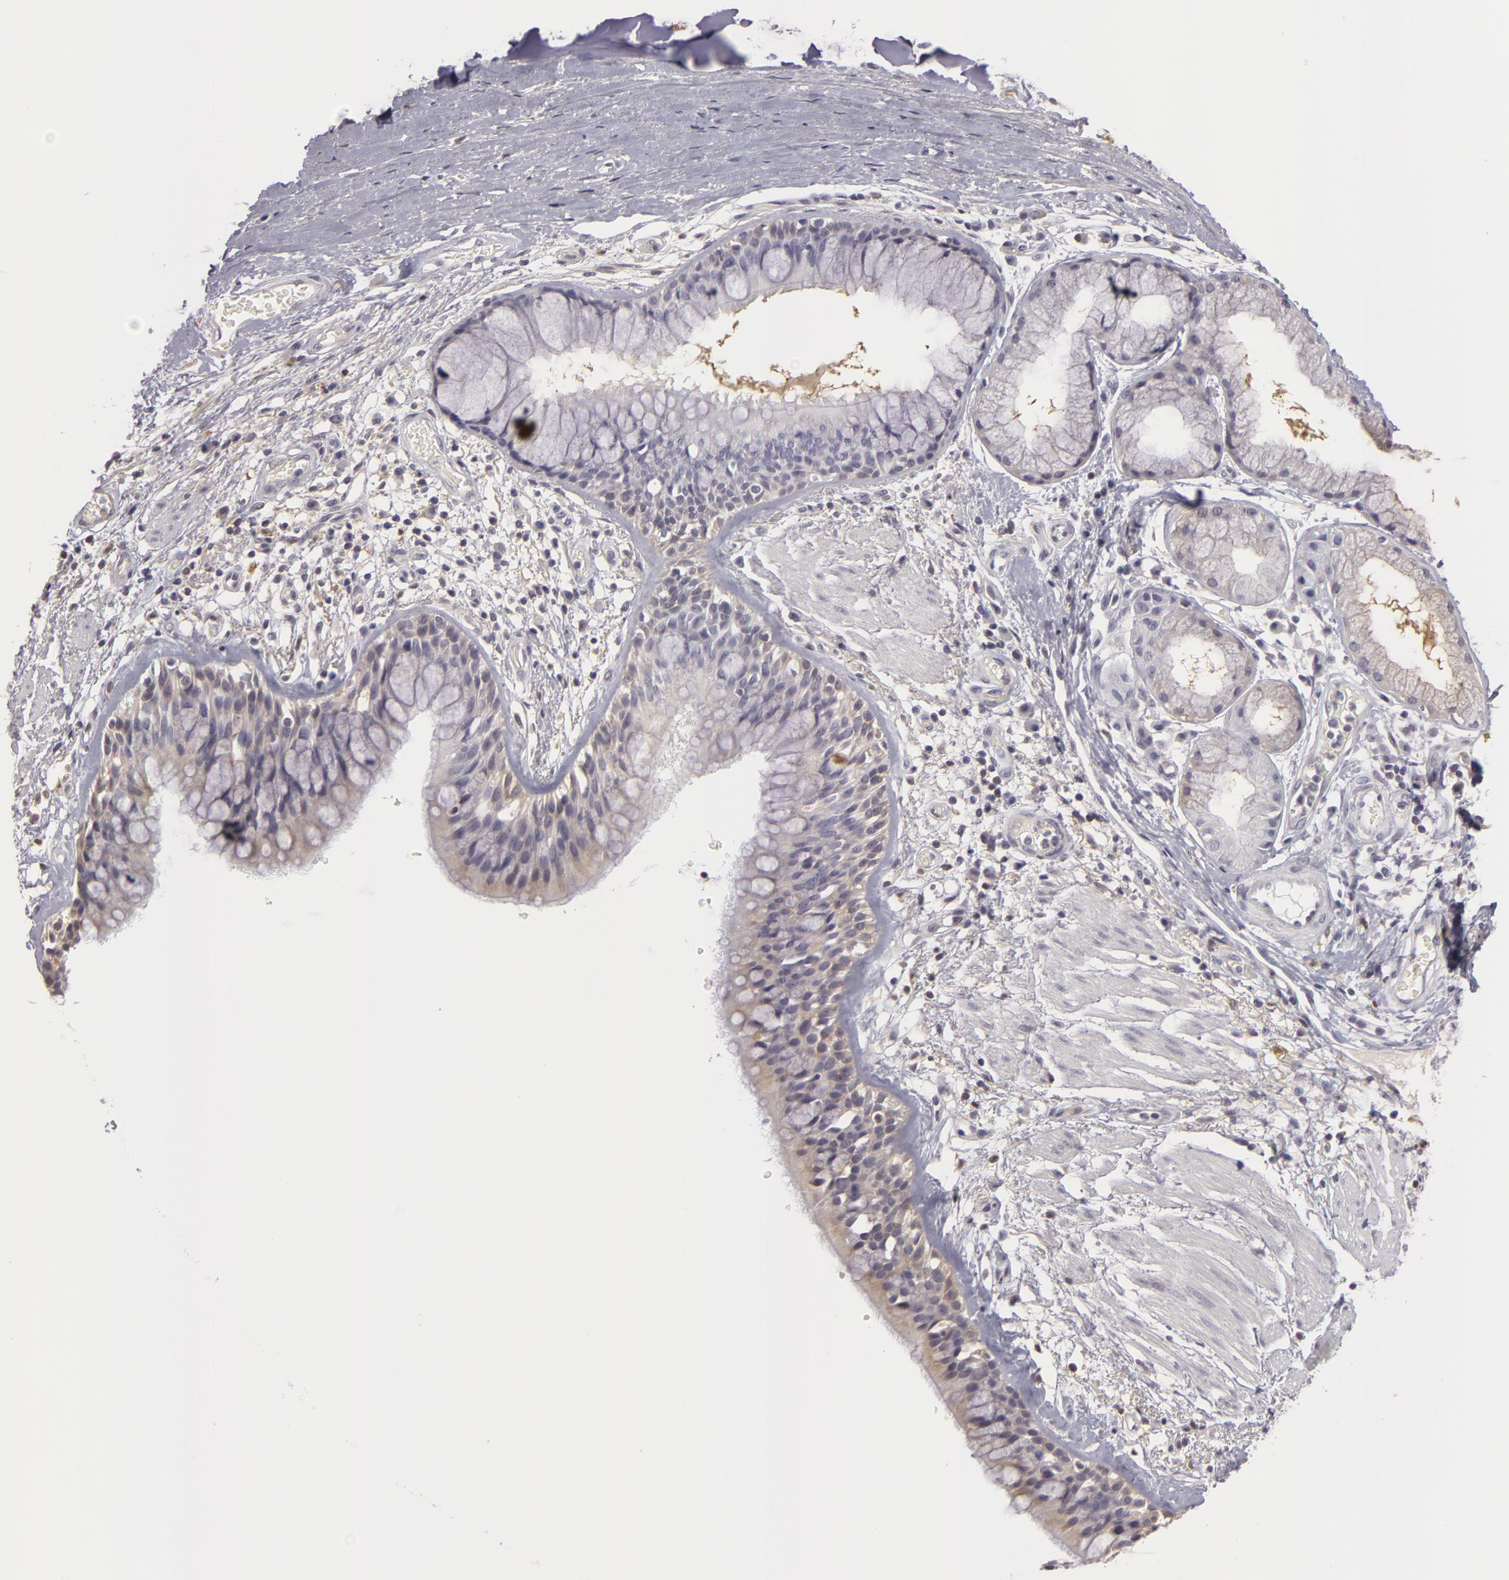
{"staining": {"intensity": "negative", "quantity": "none", "location": "none"}, "tissue": "bronchus", "cell_type": "Respiratory epithelial cells", "image_type": "normal", "snomed": [{"axis": "morphology", "description": "Normal tissue, NOS"}, {"axis": "topography", "description": "Bronchus"}, {"axis": "topography", "description": "Lung"}], "caption": "Photomicrograph shows no significant protein expression in respiratory epithelial cells of benign bronchus. (Brightfield microscopy of DAB immunohistochemistry (IHC) at high magnification).", "gene": "GNPDA1", "patient": {"sex": "female", "age": 57}}